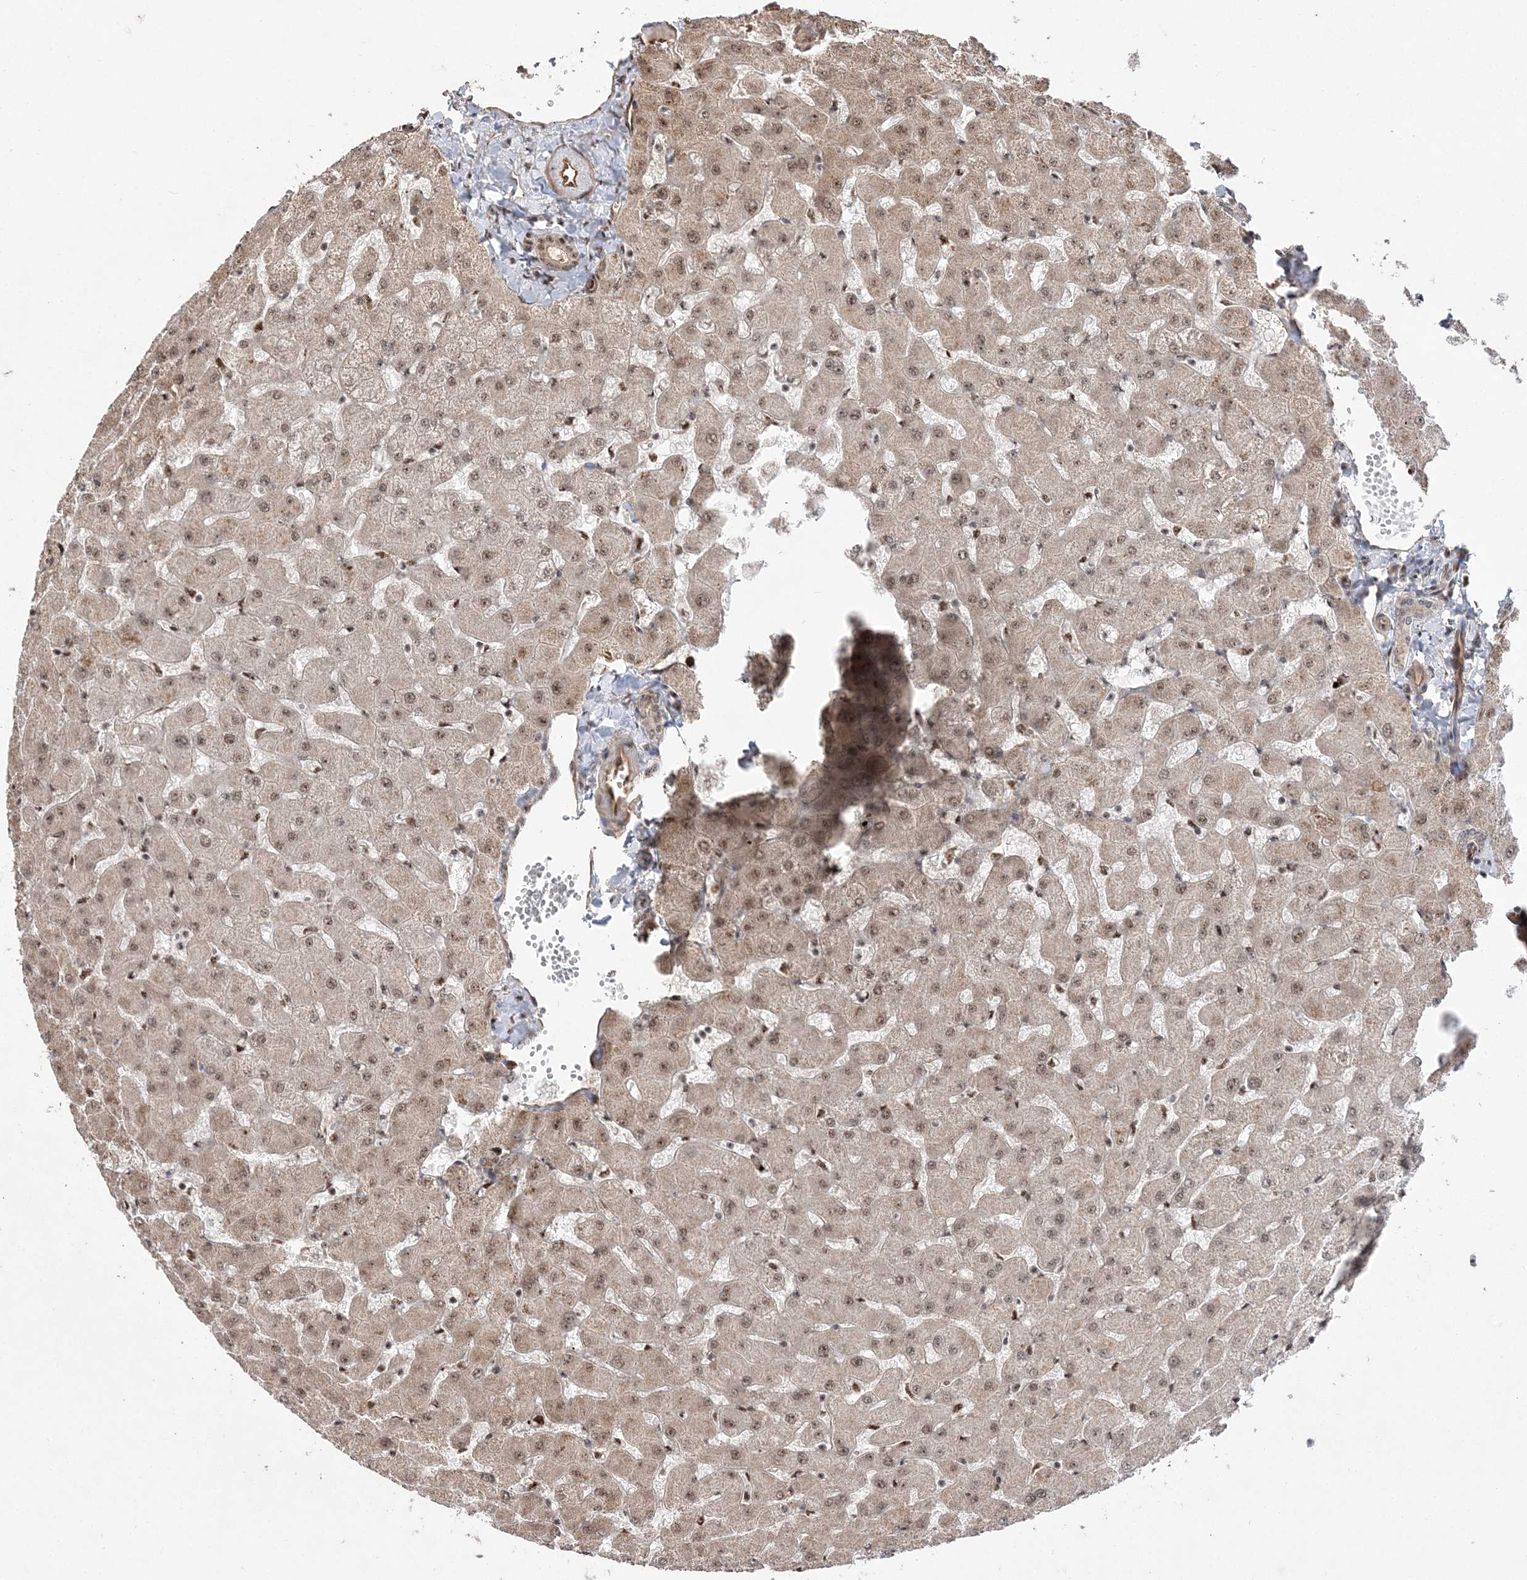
{"staining": {"intensity": "weak", "quantity": ">75%", "location": "cytoplasmic/membranous,nuclear"}, "tissue": "liver", "cell_type": "Cholangiocytes", "image_type": "normal", "snomed": [{"axis": "morphology", "description": "Normal tissue, NOS"}, {"axis": "topography", "description": "Liver"}], "caption": "Benign liver was stained to show a protein in brown. There is low levels of weak cytoplasmic/membranous,nuclear staining in about >75% of cholangiocytes. Immunohistochemistry stains the protein of interest in brown and the nuclei are stained blue.", "gene": "RBM17", "patient": {"sex": "female", "age": 63}}